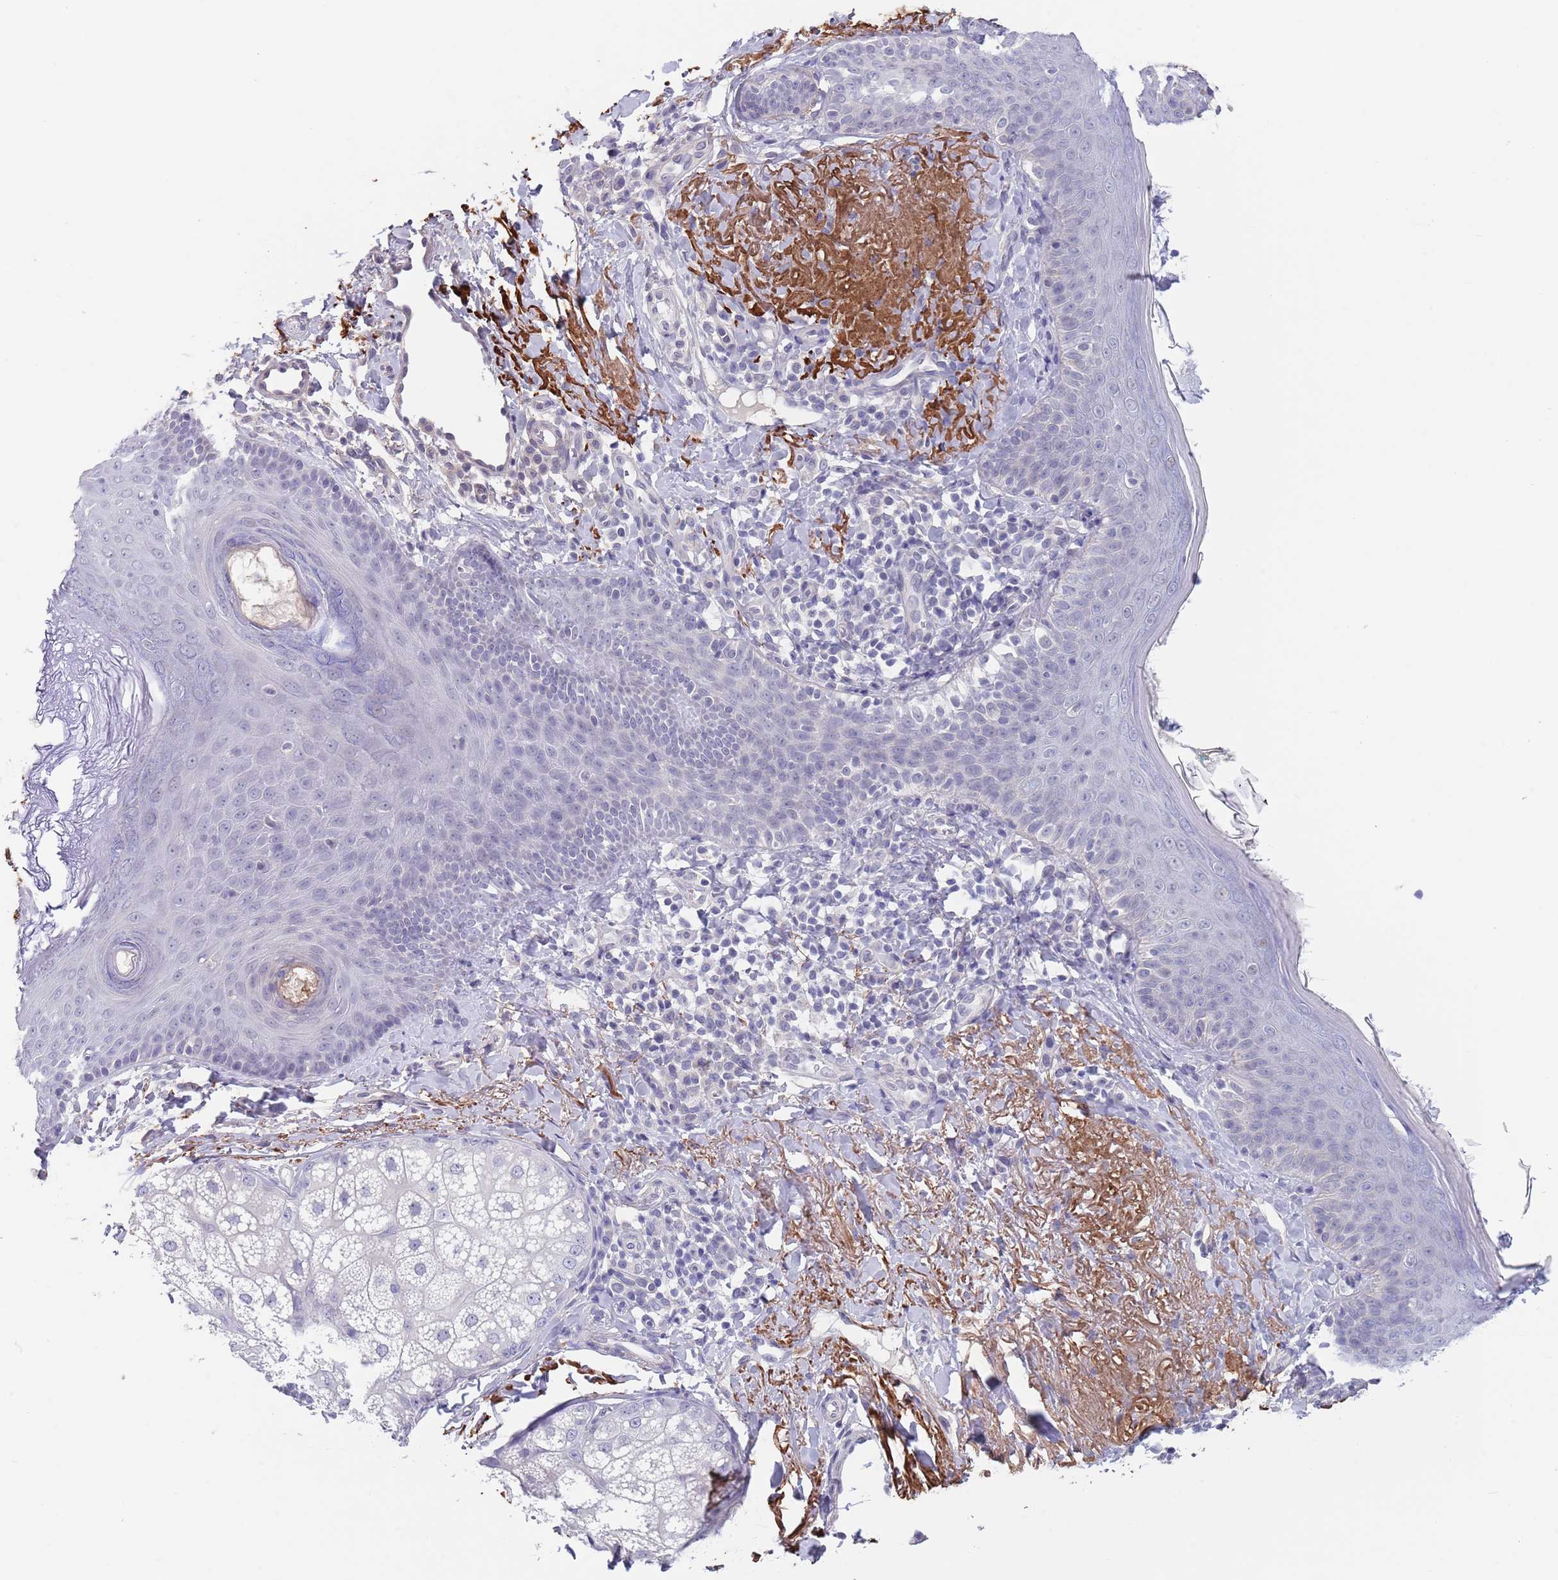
{"staining": {"intensity": "negative", "quantity": "none", "location": "none"}, "tissue": "skin", "cell_type": "Fibroblasts", "image_type": "normal", "snomed": [{"axis": "morphology", "description": "Normal tissue, NOS"}, {"axis": "topography", "description": "Skin"}], "caption": "The photomicrograph demonstrates no significant staining in fibroblasts of skin.", "gene": "RNF169", "patient": {"sex": "male", "age": 57}}